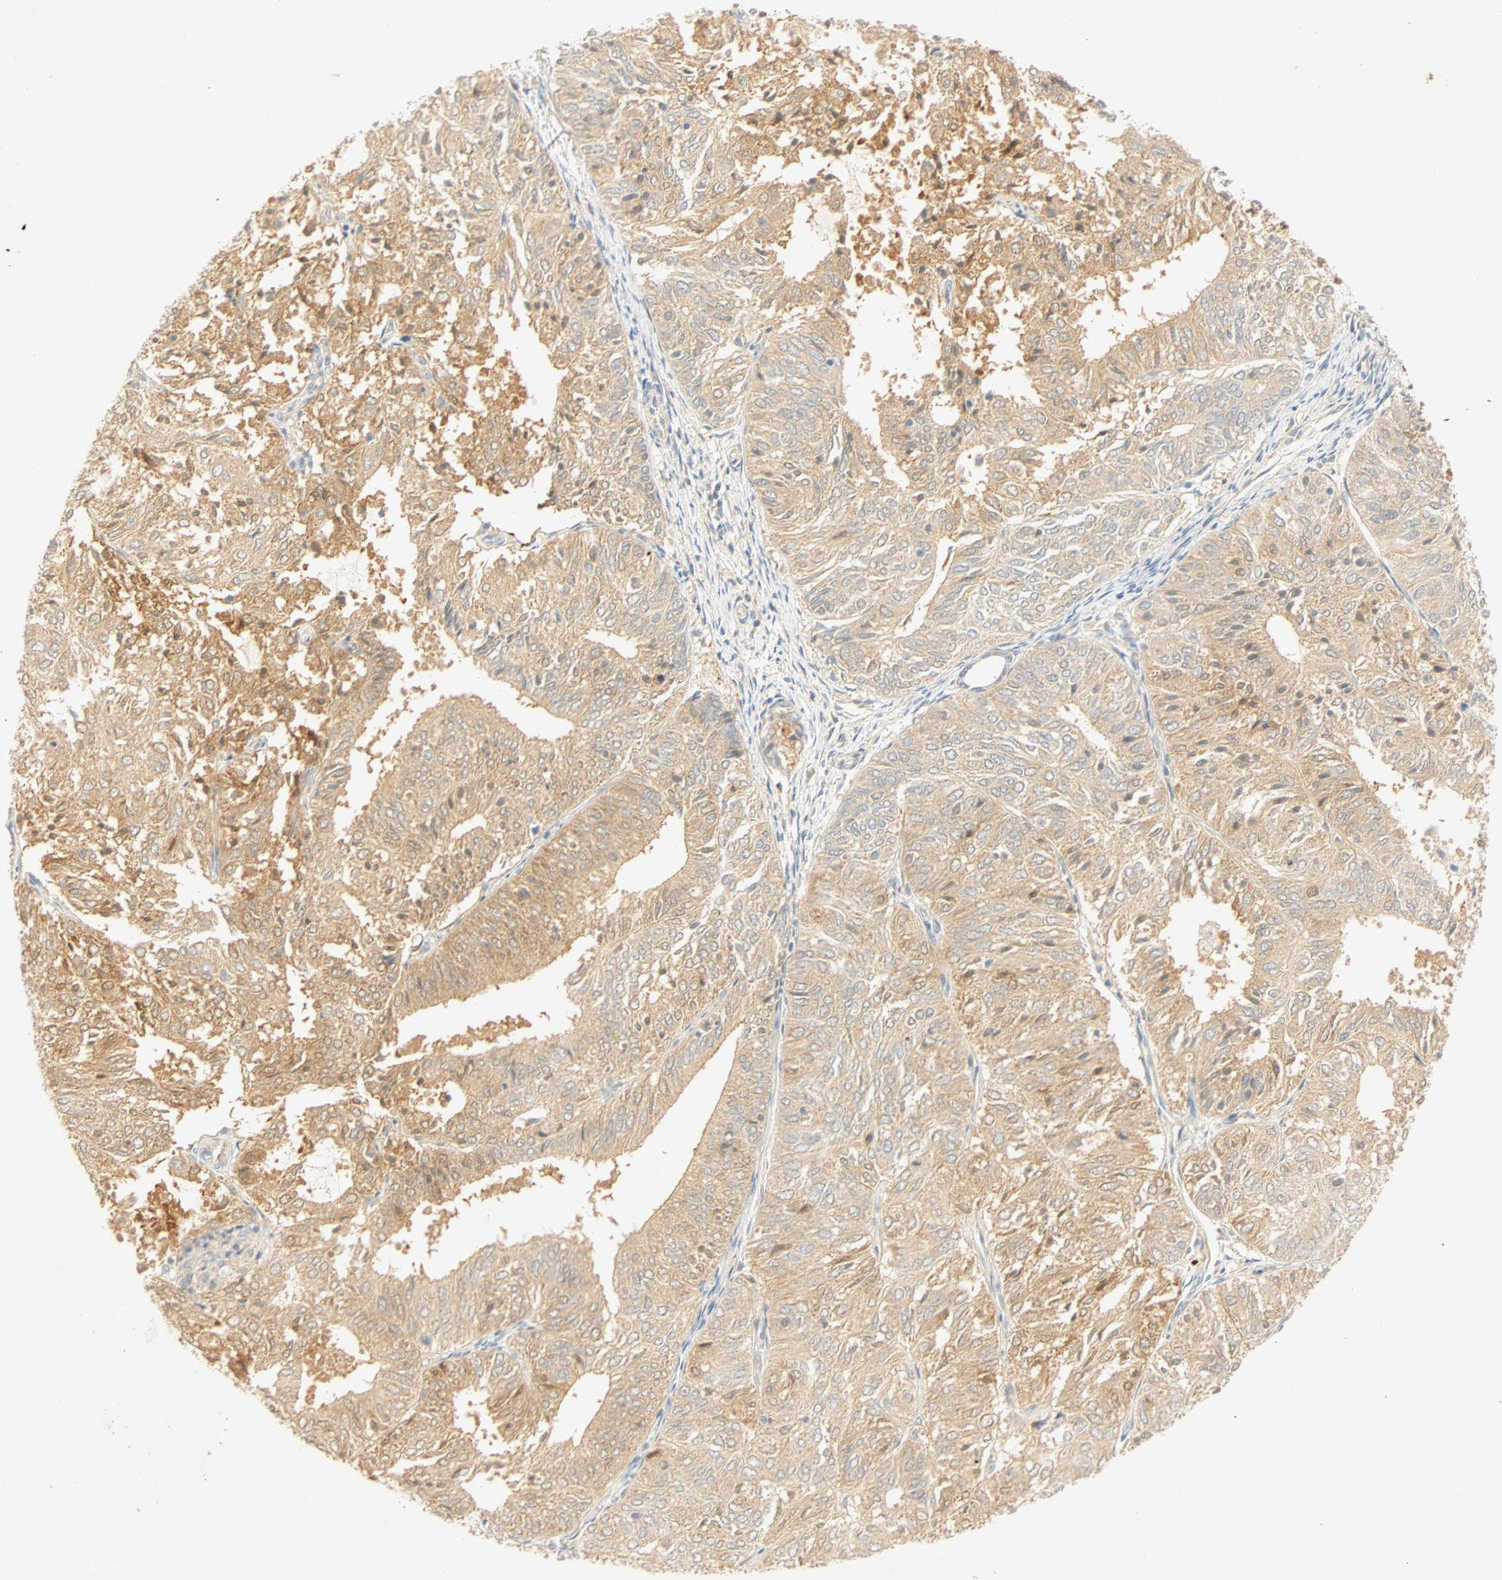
{"staining": {"intensity": "moderate", "quantity": ">75%", "location": "cytoplasmic/membranous"}, "tissue": "endometrial cancer", "cell_type": "Tumor cells", "image_type": "cancer", "snomed": [{"axis": "morphology", "description": "Adenocarcinoma, NOS"}, {"axis": "topography", "description": "Uterus"}], "caption": "Endometrial cancer stained with a brown dye reveals moderate cytoplasmic/membranous positive expression in approximately >75% of tumor cells.", "gene": "SELENBP1", "patient": {"sex": "female", "age": 60}}